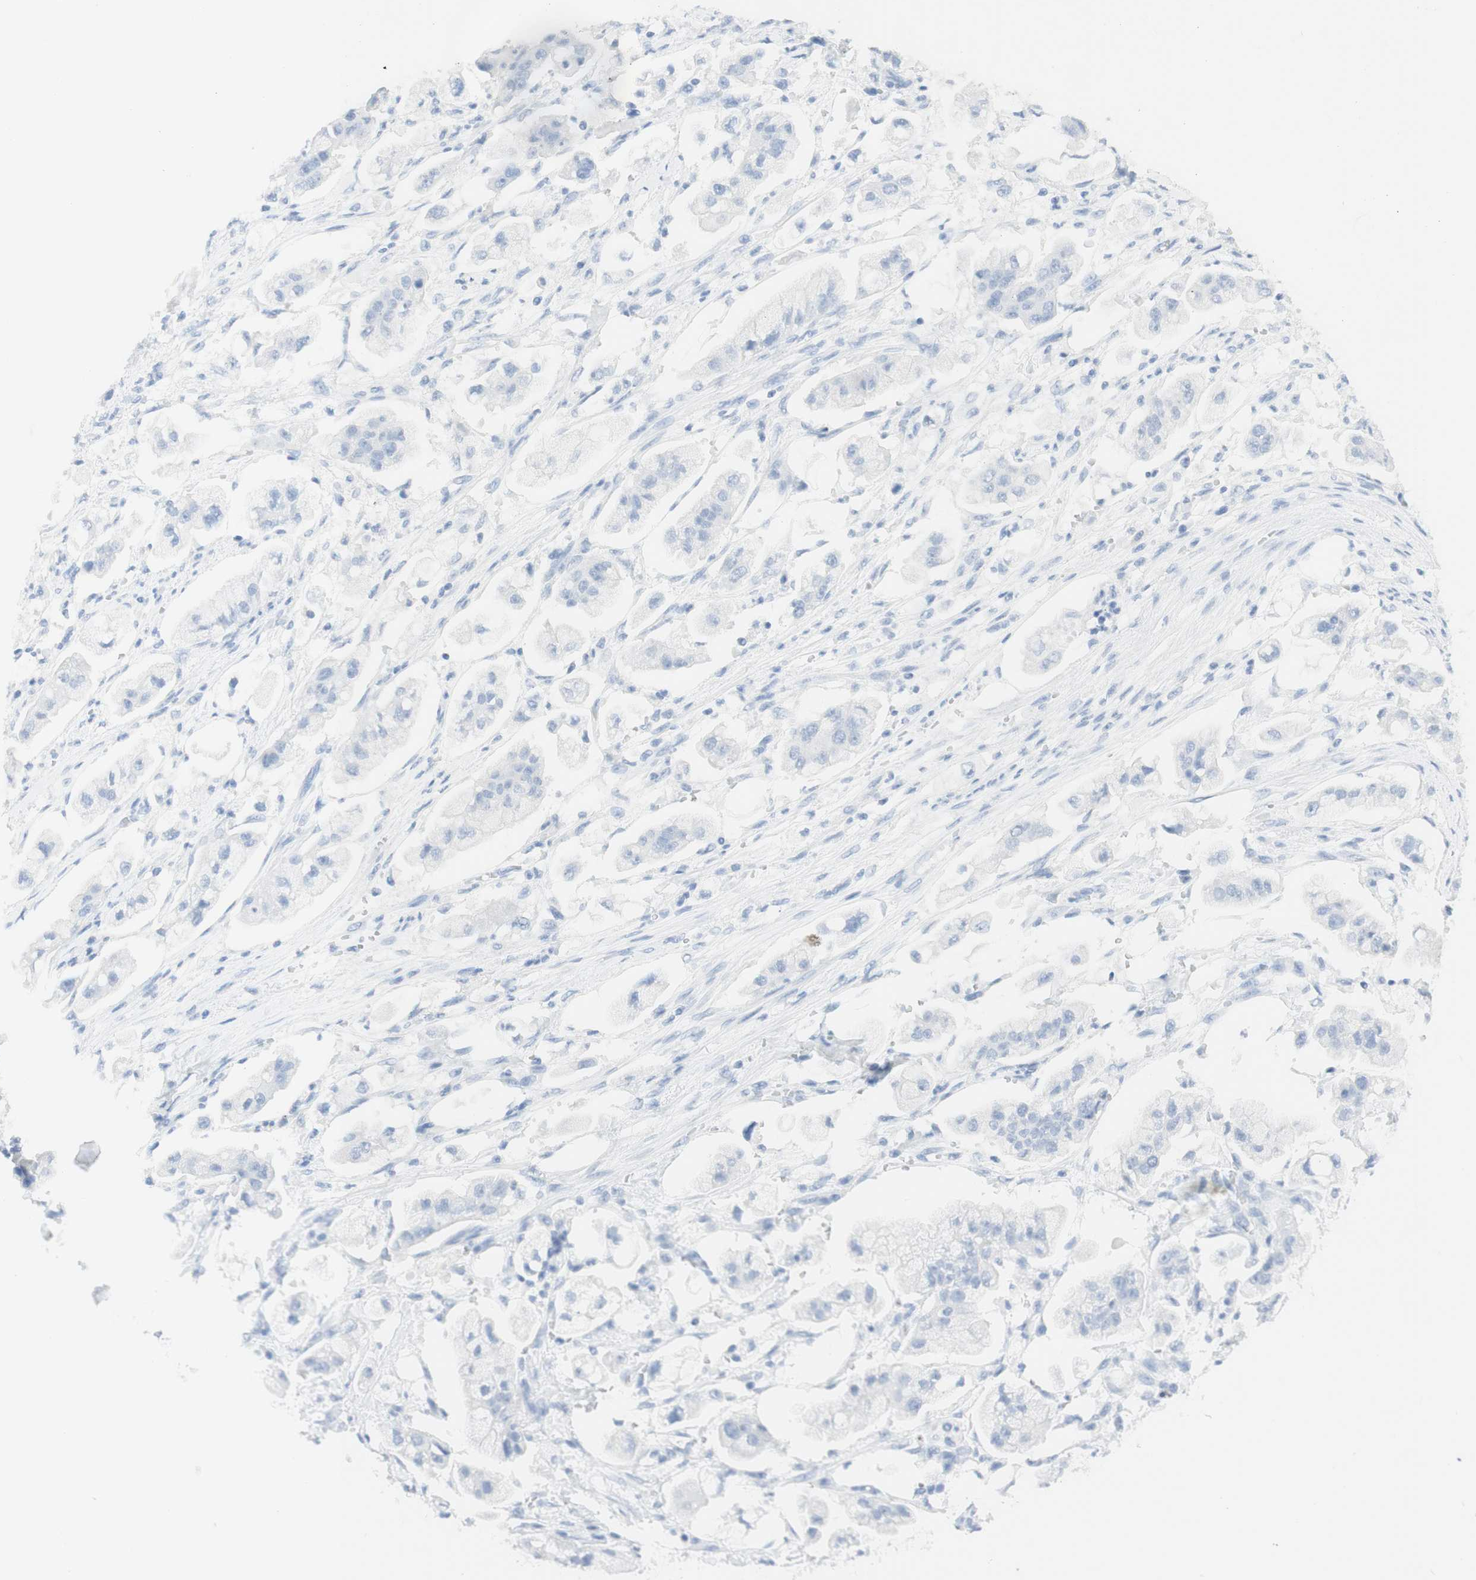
{"staining": {"intensity": "negative", "quantity": "none", "location": "none"}, "tissue": "stomach cancer", "cell_type": "Tumor cells", "image_type": "cancer", "snomed": [{"axis": "morphology", "description": "Adenocarcinoma, NOS"}, {"axis": "topography", "description": "Stomach"}], "caption": "Tumor cells are negative for brown protein staining in stomach adenocarcinoma. The staining was performed using DAB to visualize the protein expression in brown, while the nuclei were stained in blue with hematoxylin (Magnification: 20x).", "gene": "TPO", "patient": {"sex": "male", "age": 62}}